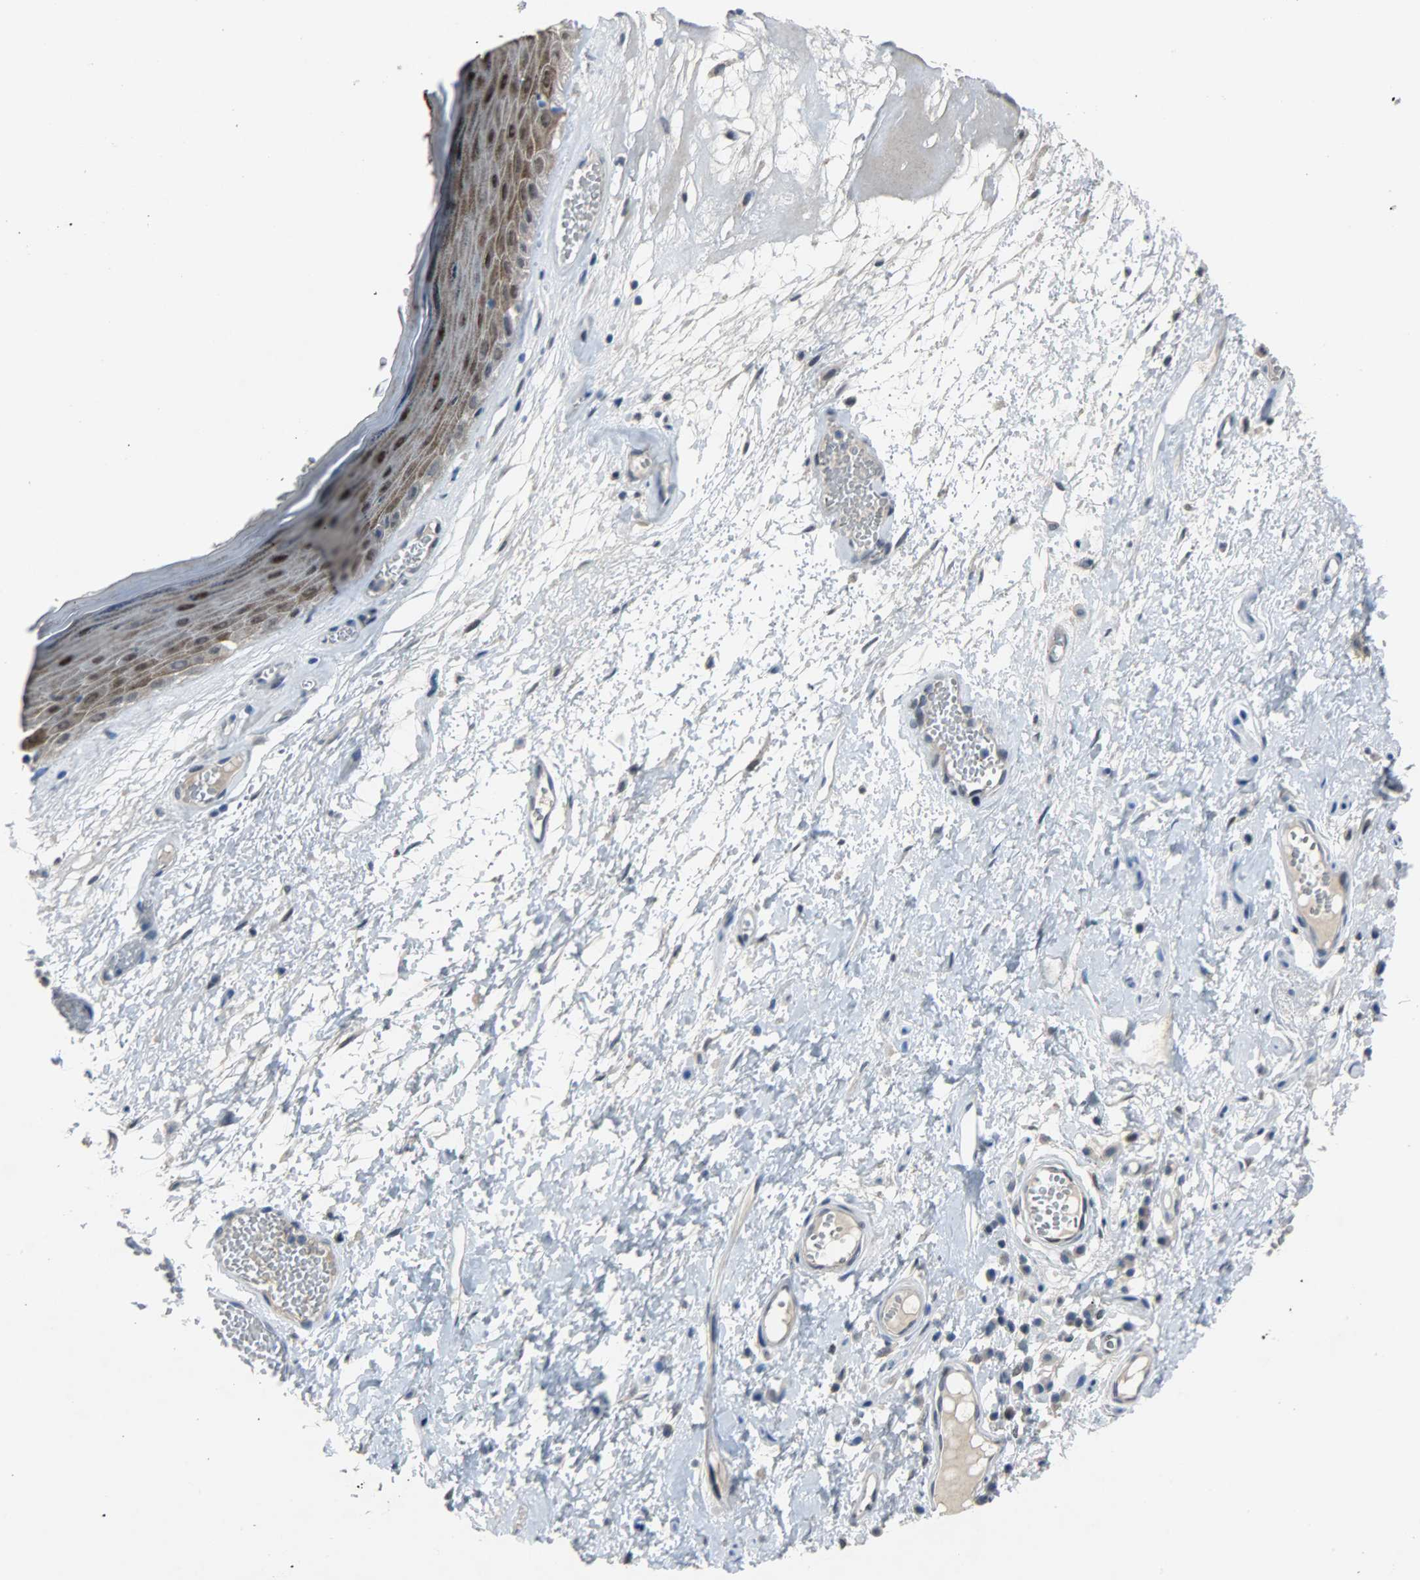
{"staining": {"intensity": "moderate", "quantity": ">75%", "location": "cytoplasmic/membranous,nuclear"}, "tissue": "skin", "cell_type": "Epidermal cells", "image_type": "normal", "snomed": [{"axis": "morphology", "description": "Normal tissue, NOS"}, {"axis": "morphology", "description": "Inflammation, NOS"}, {"axis": "topography", "description": "Vulva"}], "caption": "Moderate cytoplasmic/membranous,nuclear expression for a protein is identified in approximately >75% of epidermal cells of normal skin using immunohistochemistry.", "gene": "PPARG", "patient": {"sex": "female", "age": 84}}